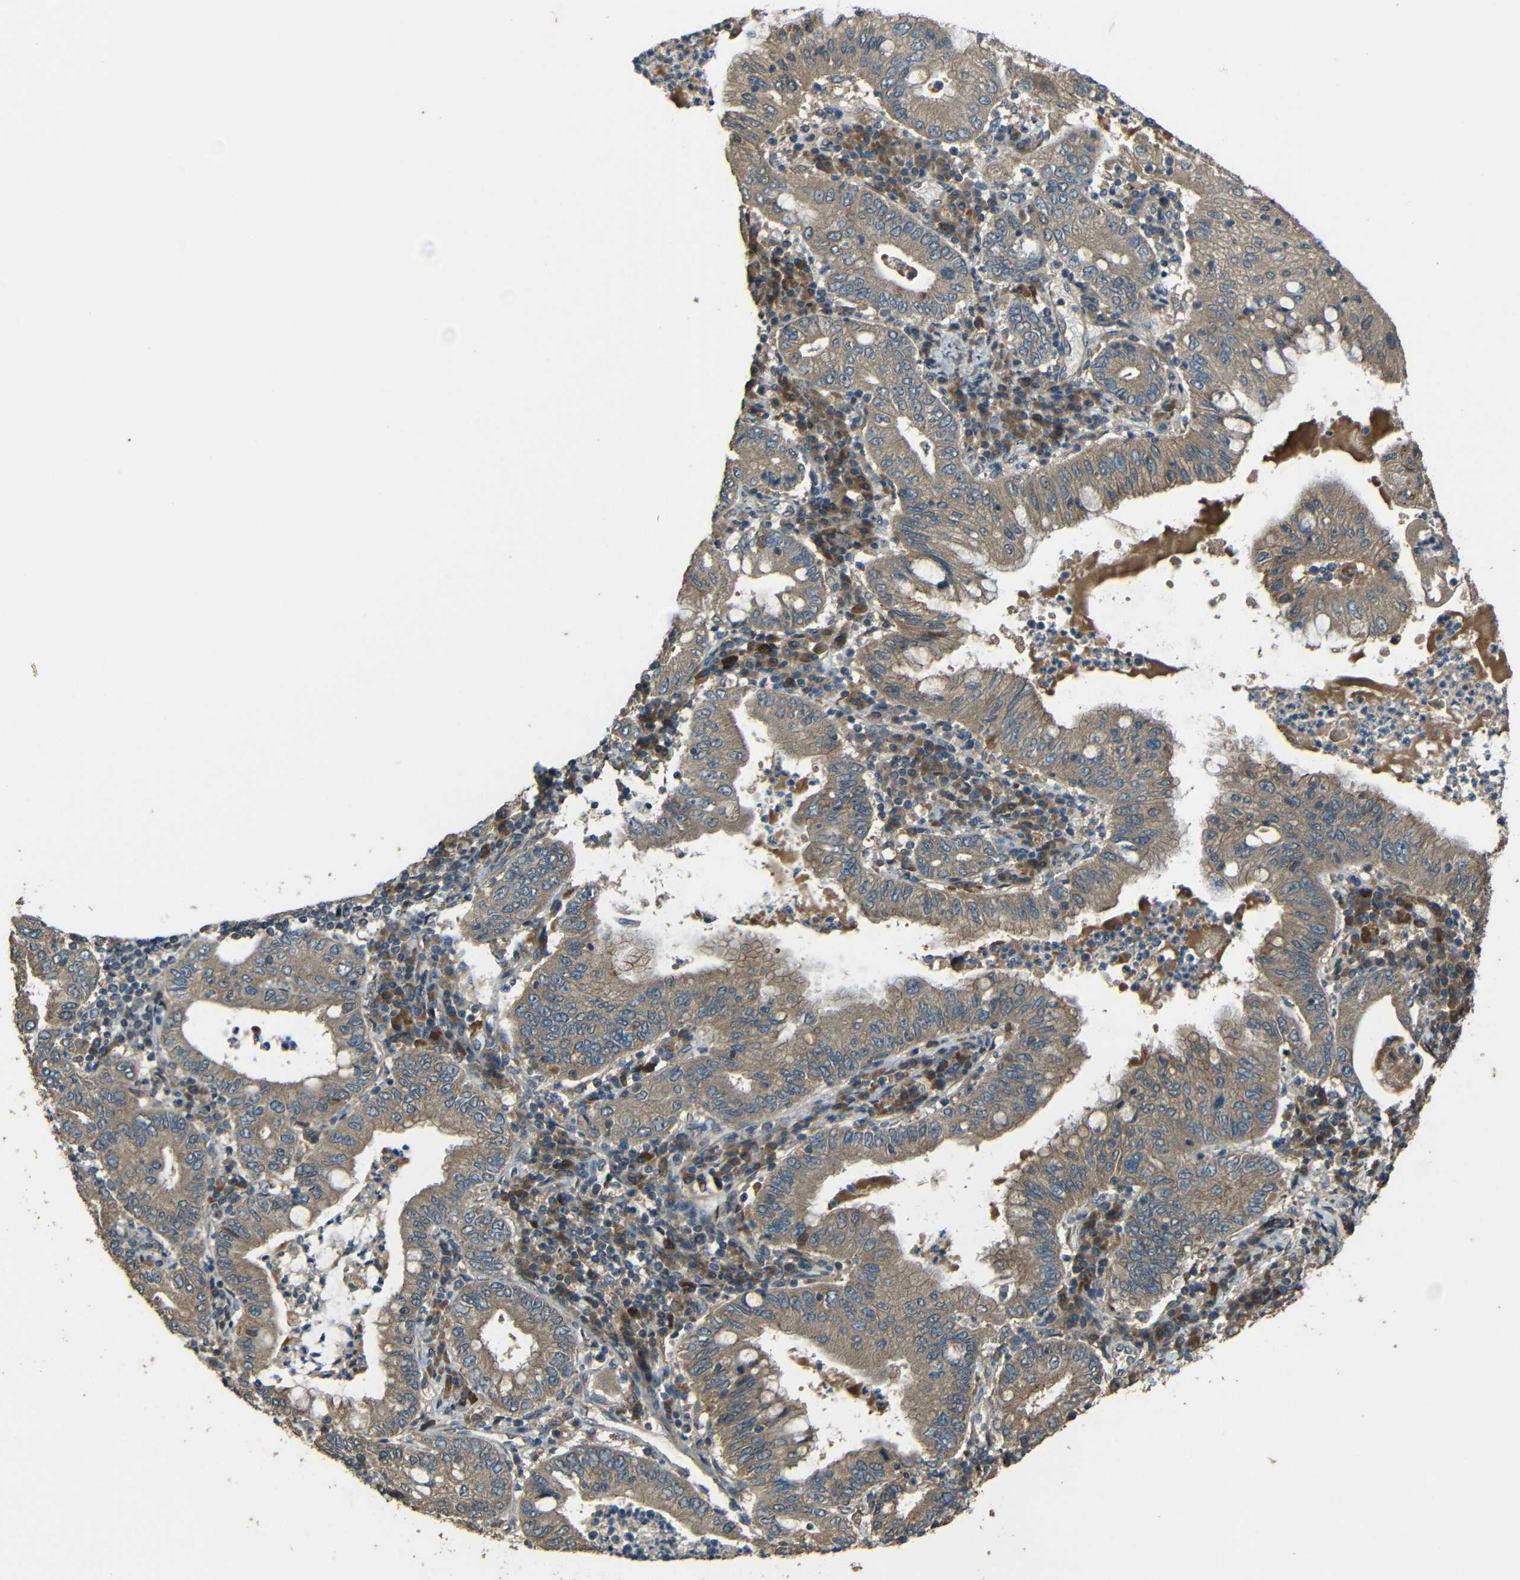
{"staining": {"intensity": "moderate", "quantity": ">75%", "location": "cytoplasmic/membranous"}, "tissue": "stomach cancer", "cell_type": "Tumor cells", "image_type": "cancer", "snomed": [{"axis": "morphology", "description": "Normal tissue, NOS"}, {"axis": "morphology", "description": "Adenocarcinoma, NOS"}, {"axis": "topography", "description": "Esophagus"}, {"axis": "topography", "description": "Stomach, upper"}, {"axis": "topography", "description": "Peripheral nerve tissue"}], "caption": "IHC of human stomach cancer reveals medium levels of moderate cytoplasmic/membranous positivity in approximately >75% of tumor cells.", "gene": "ACACA", "patient": {"sex": "male", "age": 62}}